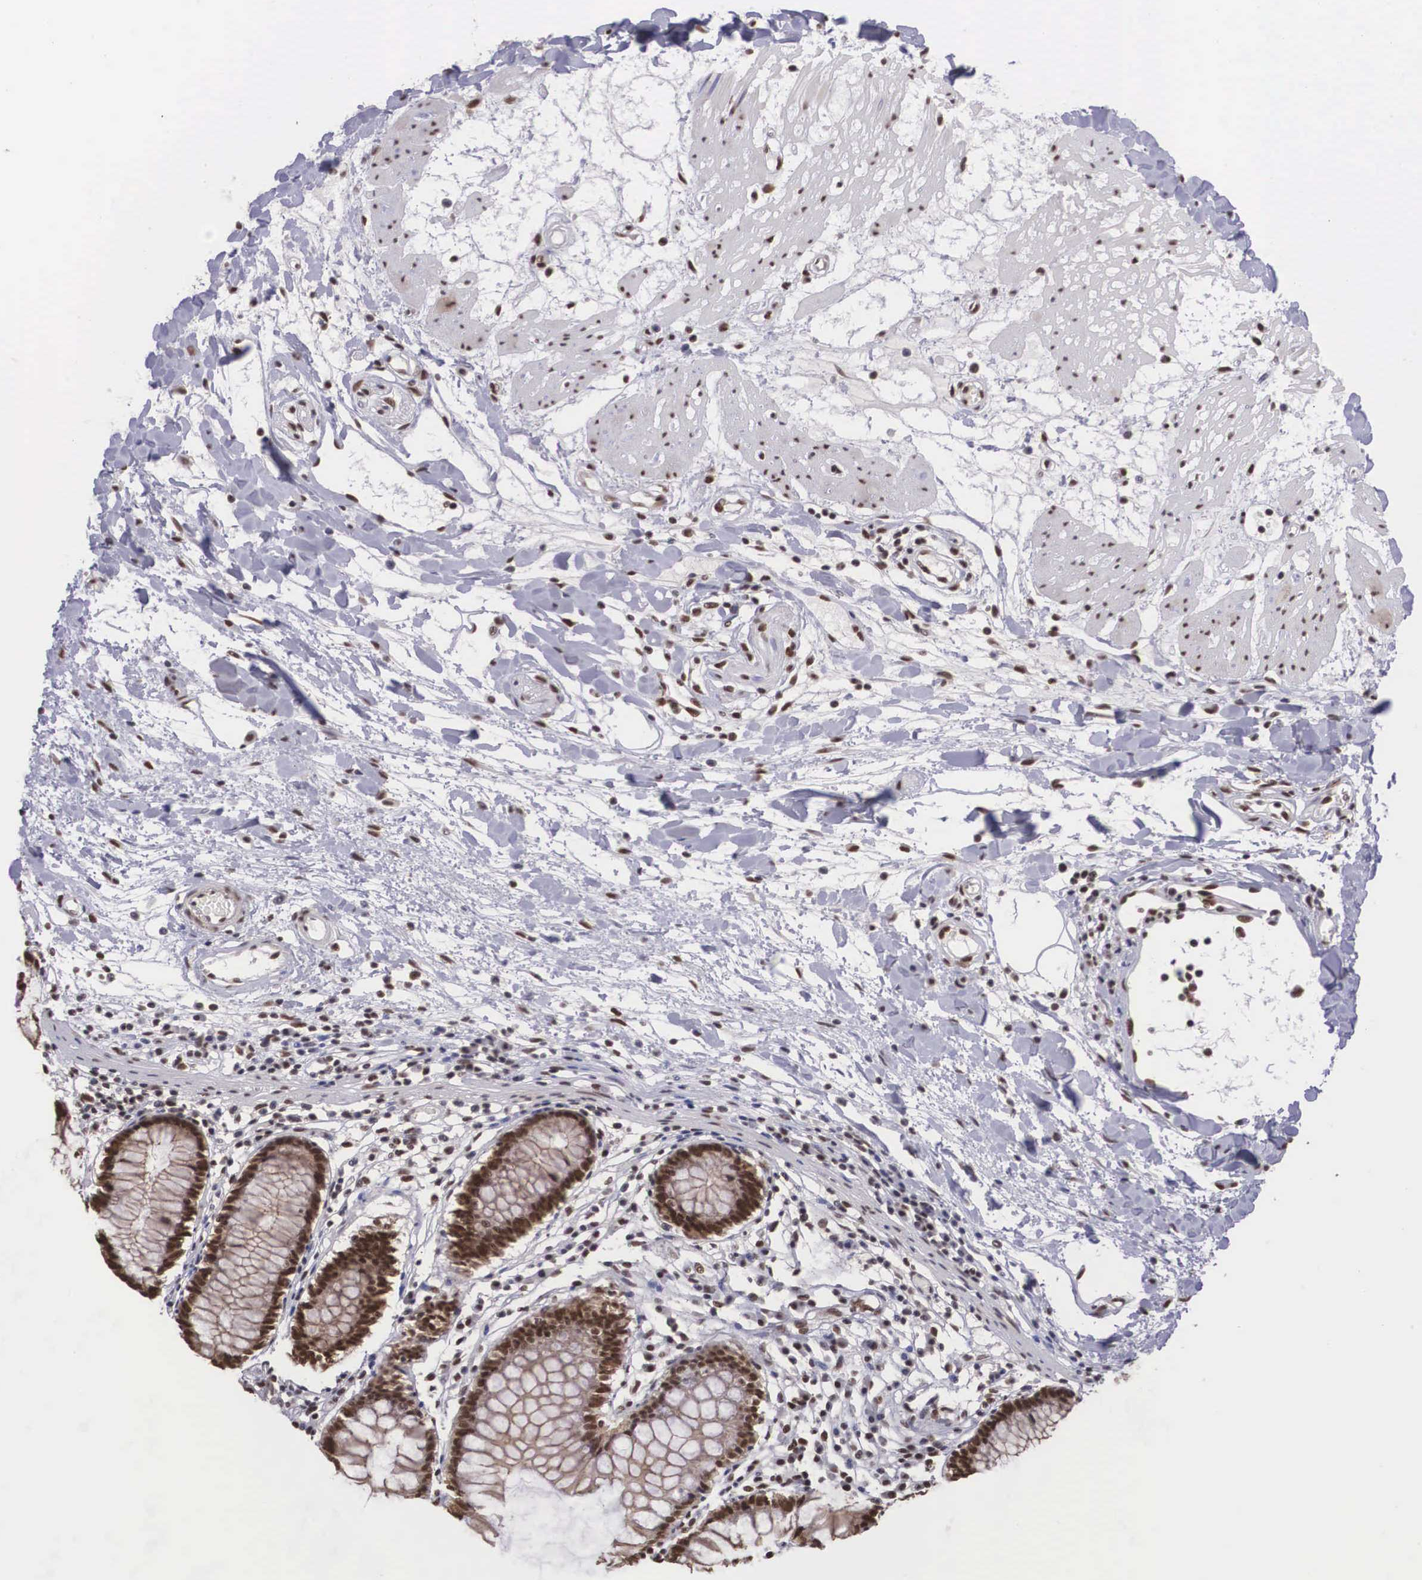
{"staining": {"intensity": "strong", "quantity": ">75%", "location": "nuclear"}, "tissue": "colon", "cell_type": "Endothelial cells", "image_type": "normal", "snomed": [{"axis": "morphology", "description": "Normal tissue, NOS"}, {"axis": "topography", "description": "Colon"}], "caption": "This micrograph demonstrates unremarkable colon stained with immunohistochemistry (IHC) to label a protein in brown. The nuclear of endothelial cells show strong positivity for the protein. Nuclei are counter-stained blue.", "gene": "POLR2F", "patient": {"sex": "female", "age": 55}}